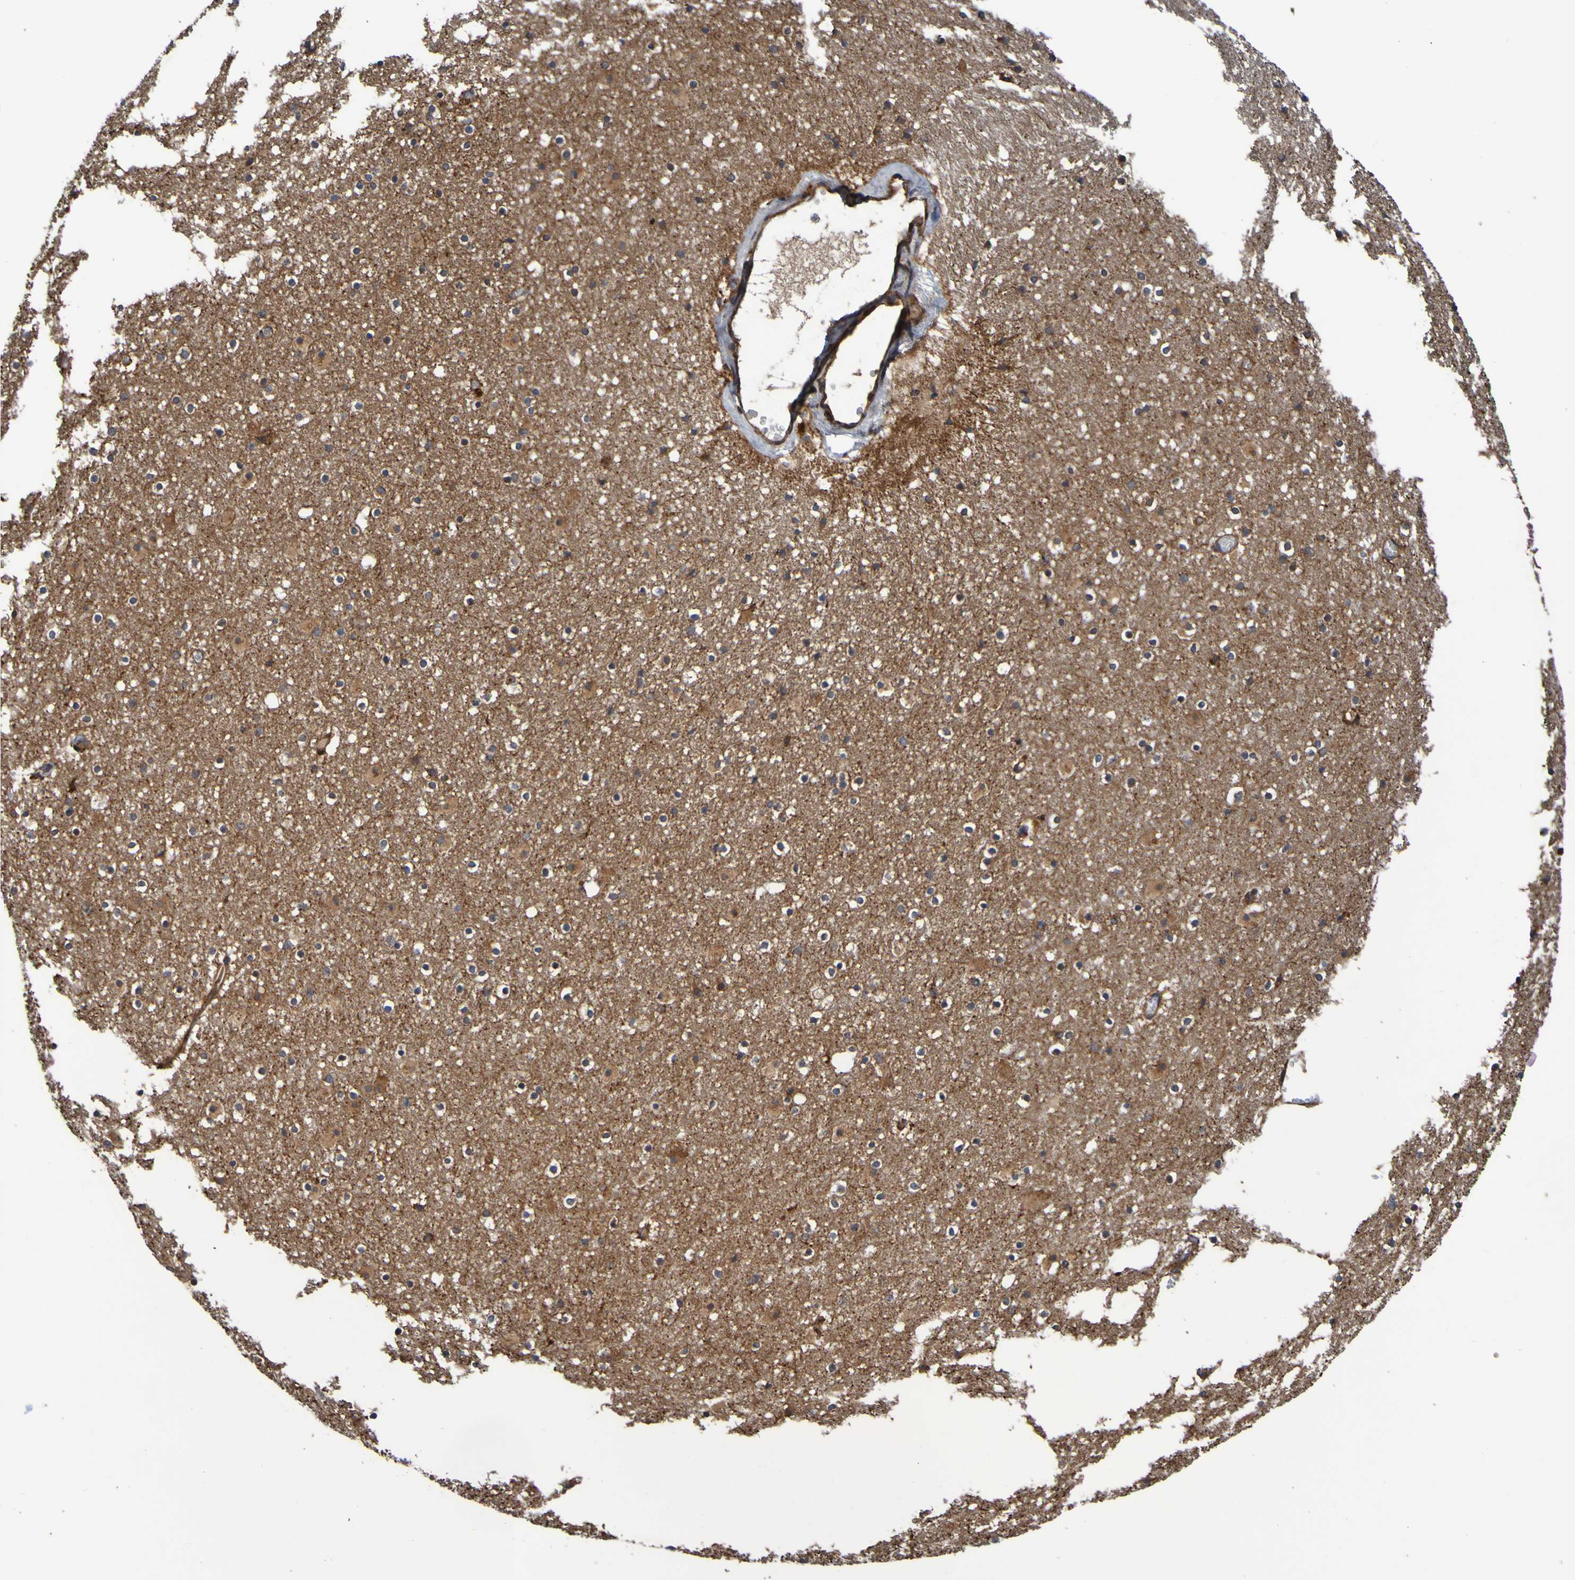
{"staining": {"intensity": "moderate", "quantity": "<25%", "location": "cytoplasmic/membranous"}, "tissue": "caudate", "cell_type": "Glial cells", "image_type": "normal", "snomed": [{"axis": "morphology", "description": "Normal tissue, NOS"}, {"axis": "topography", "description": "Lateral ventricle wall"}], "caption": "A low amount of moderate cytoplasmic/membranous positivity is identified in approximately <25% of glial cells in unremarkable caudate.", "gene": "UCN", "patient": {"sex": "male", "age": 45}}